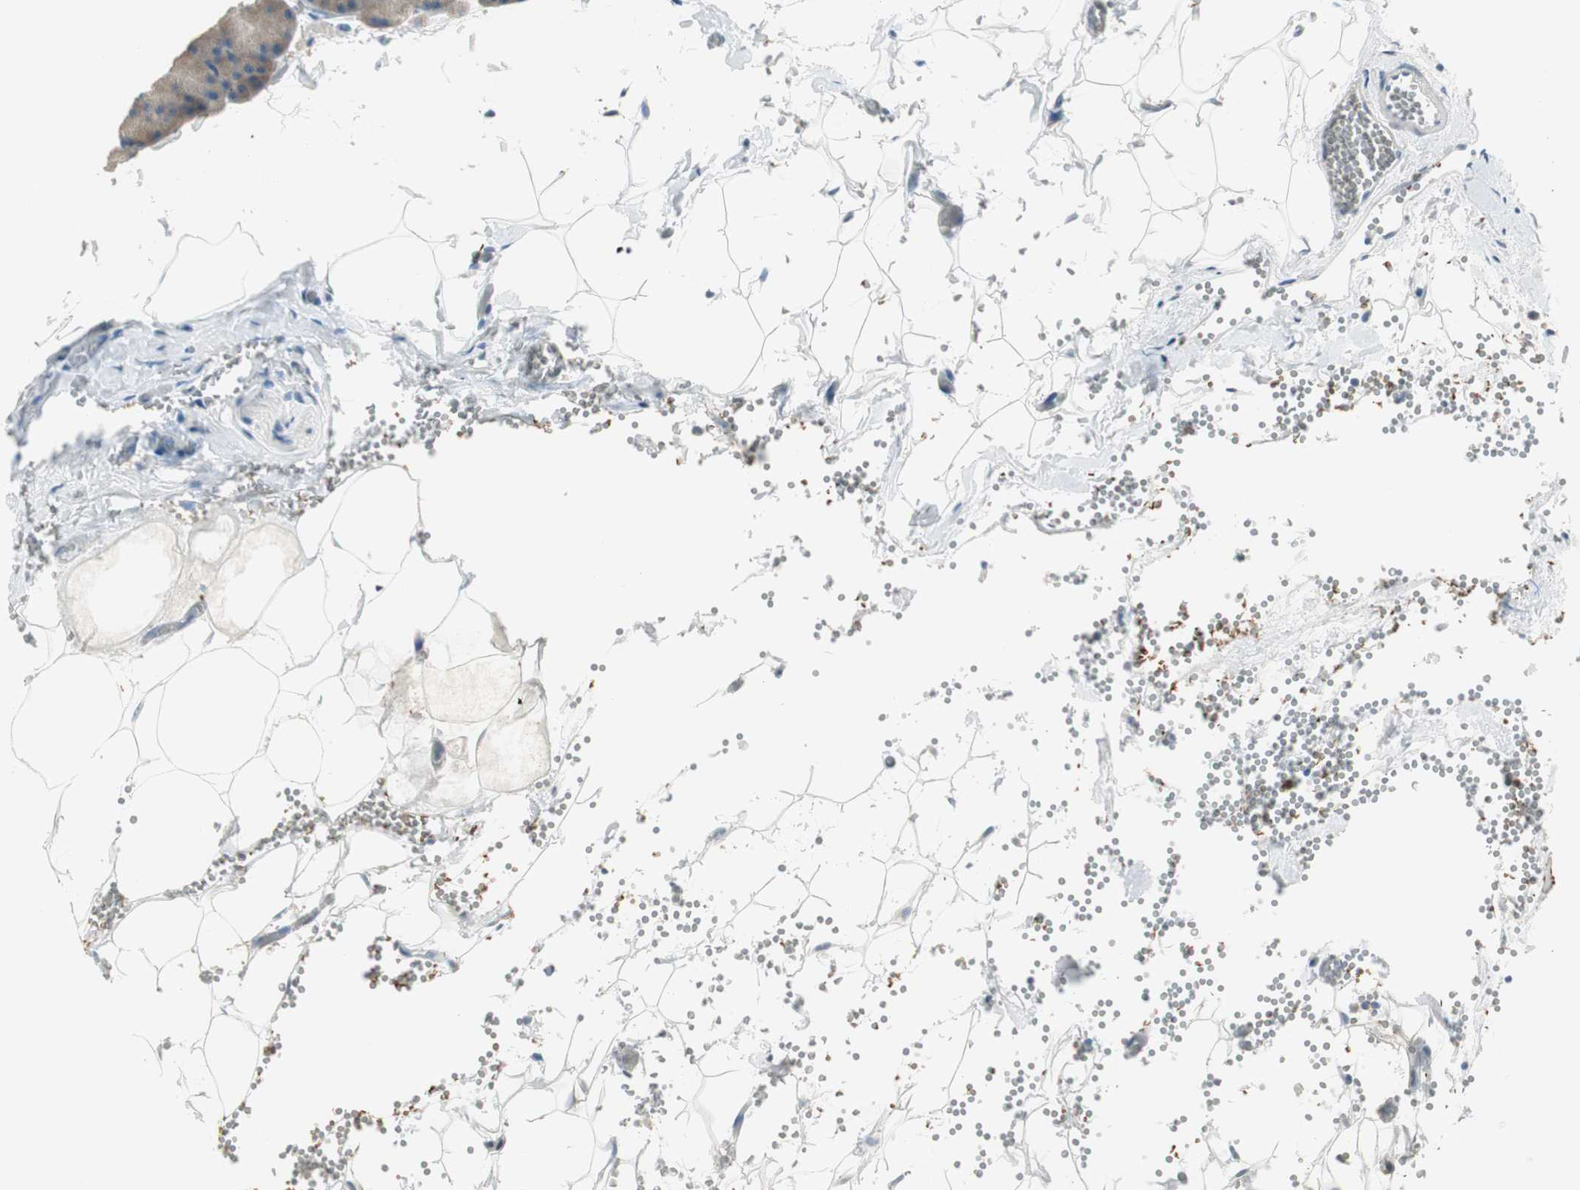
{"staining": {"intensity": "moderate", "quantity": ">75%", "location": "cytoplasmic/membranous"}, "tissue": "pancreas", "cell_type": "Exocrine glandular cells", "image_type": "normal", "snomed": [{"axis": "morphology", "description": "Normal tissue, NOS"}, {"axis": "topography", "description": "Pancreas"}], "caption": "Immunohistochemistry (IHC) (DAB (3,3'-diaminobenzidine)) staining of normal pancreas demonstrates moderate cytoplasmic/membranous protein staining in approximately >75% of exocrine glandular cells.", "gene": "MSTO1", "patient": {"sex": "female", "age": 35}}